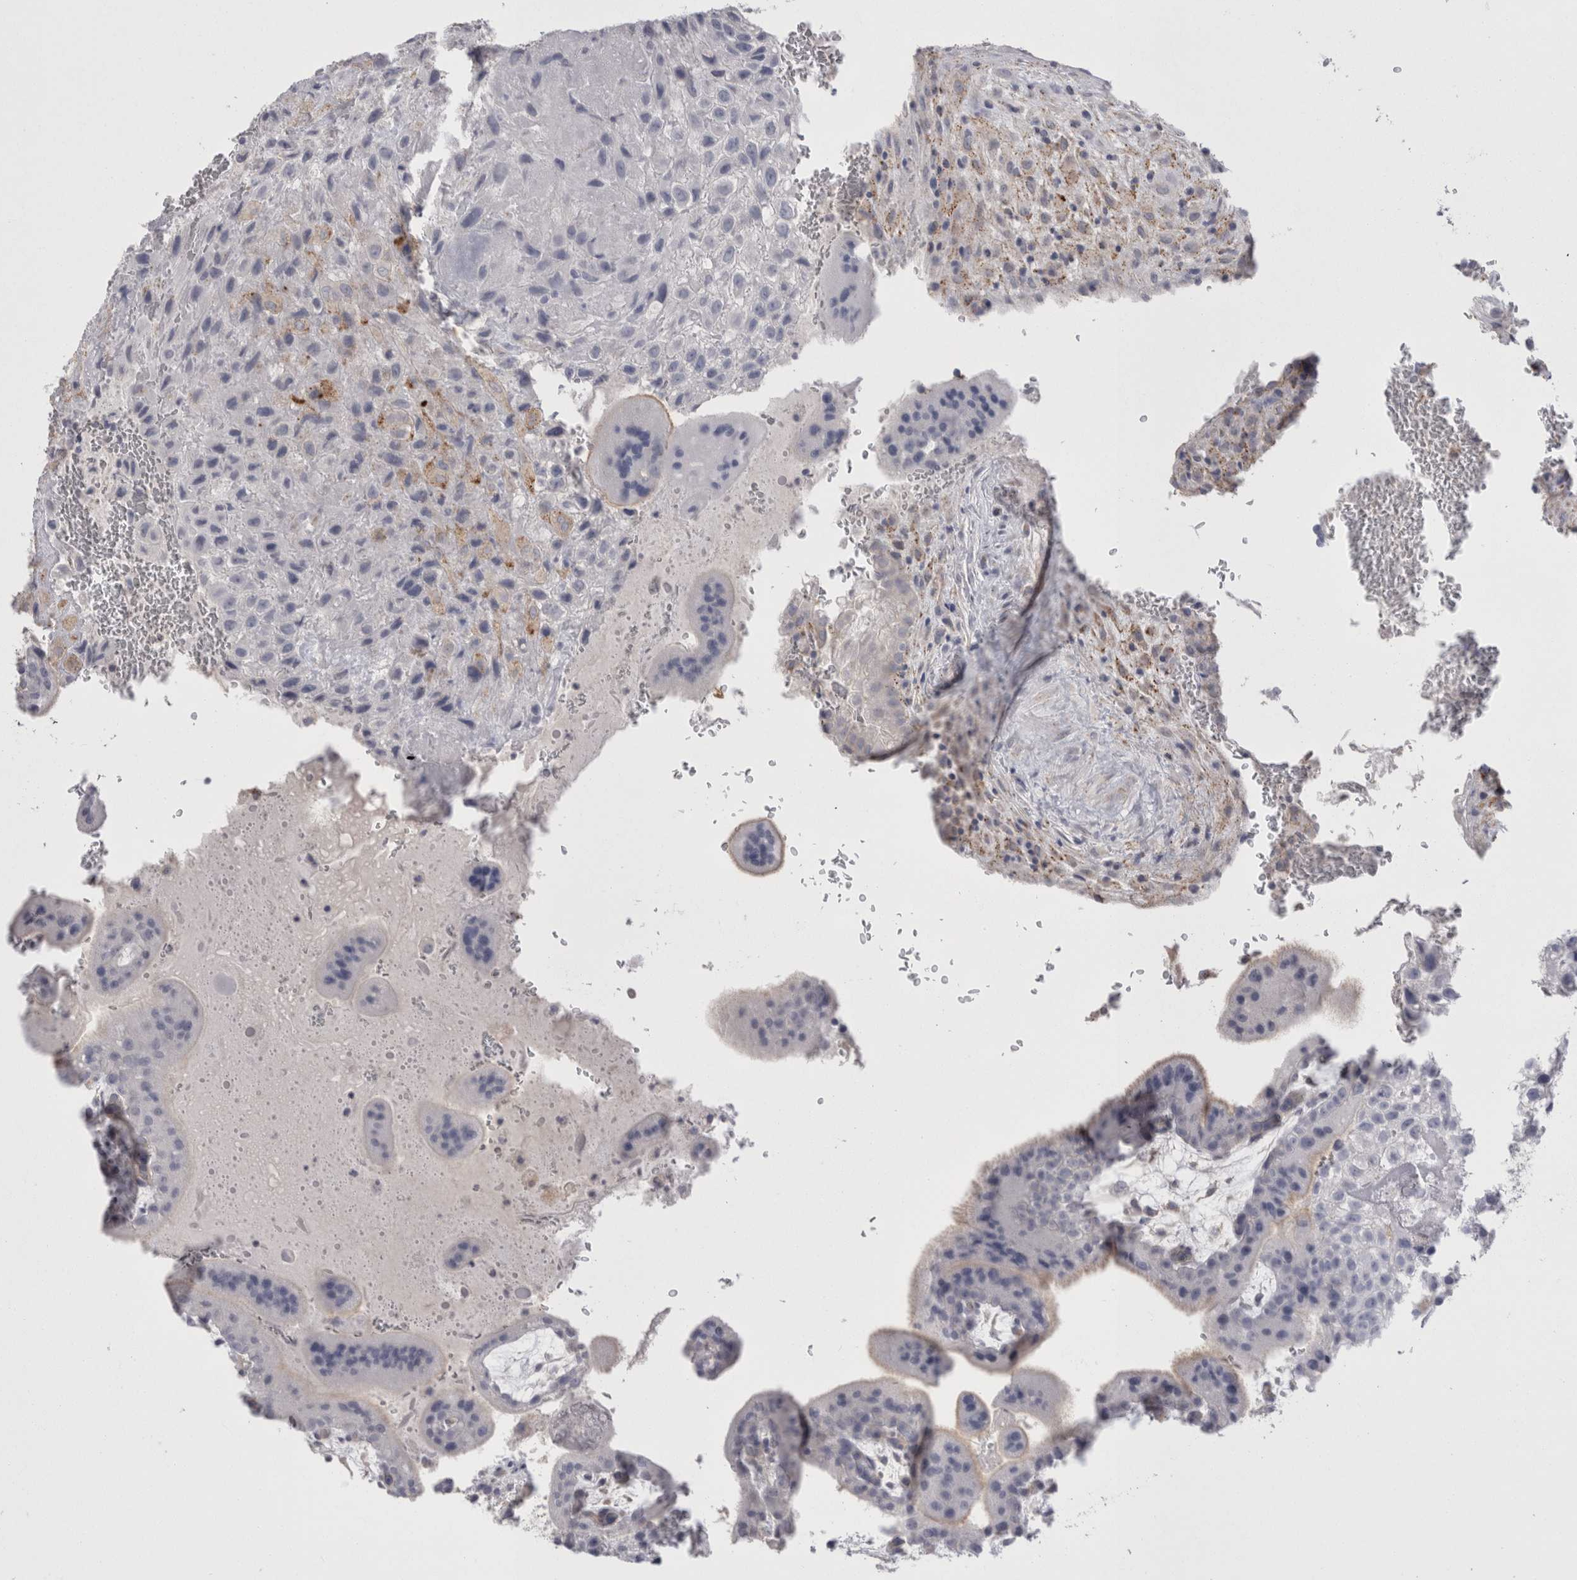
{"staining": {"intensity": "moderate", "quantity": "<25%", "location": "cytoplasmic/membranous"}, "tissue": "placenta", "cell_type": "Decidual cells", "image_type": "normal", "snomed": [{"axis": "morphology", "description": "Normal tissue, NOS"}, {"axis": "topography", "description": "Placenta"}], "caption": "Decidual cells show low levels of moderate cytoplasmic/membranous staining in approximately <25% of cells in benign human placenta.", "gene": "EPDR1", "patient": {"sex": "female", "age": 35}}